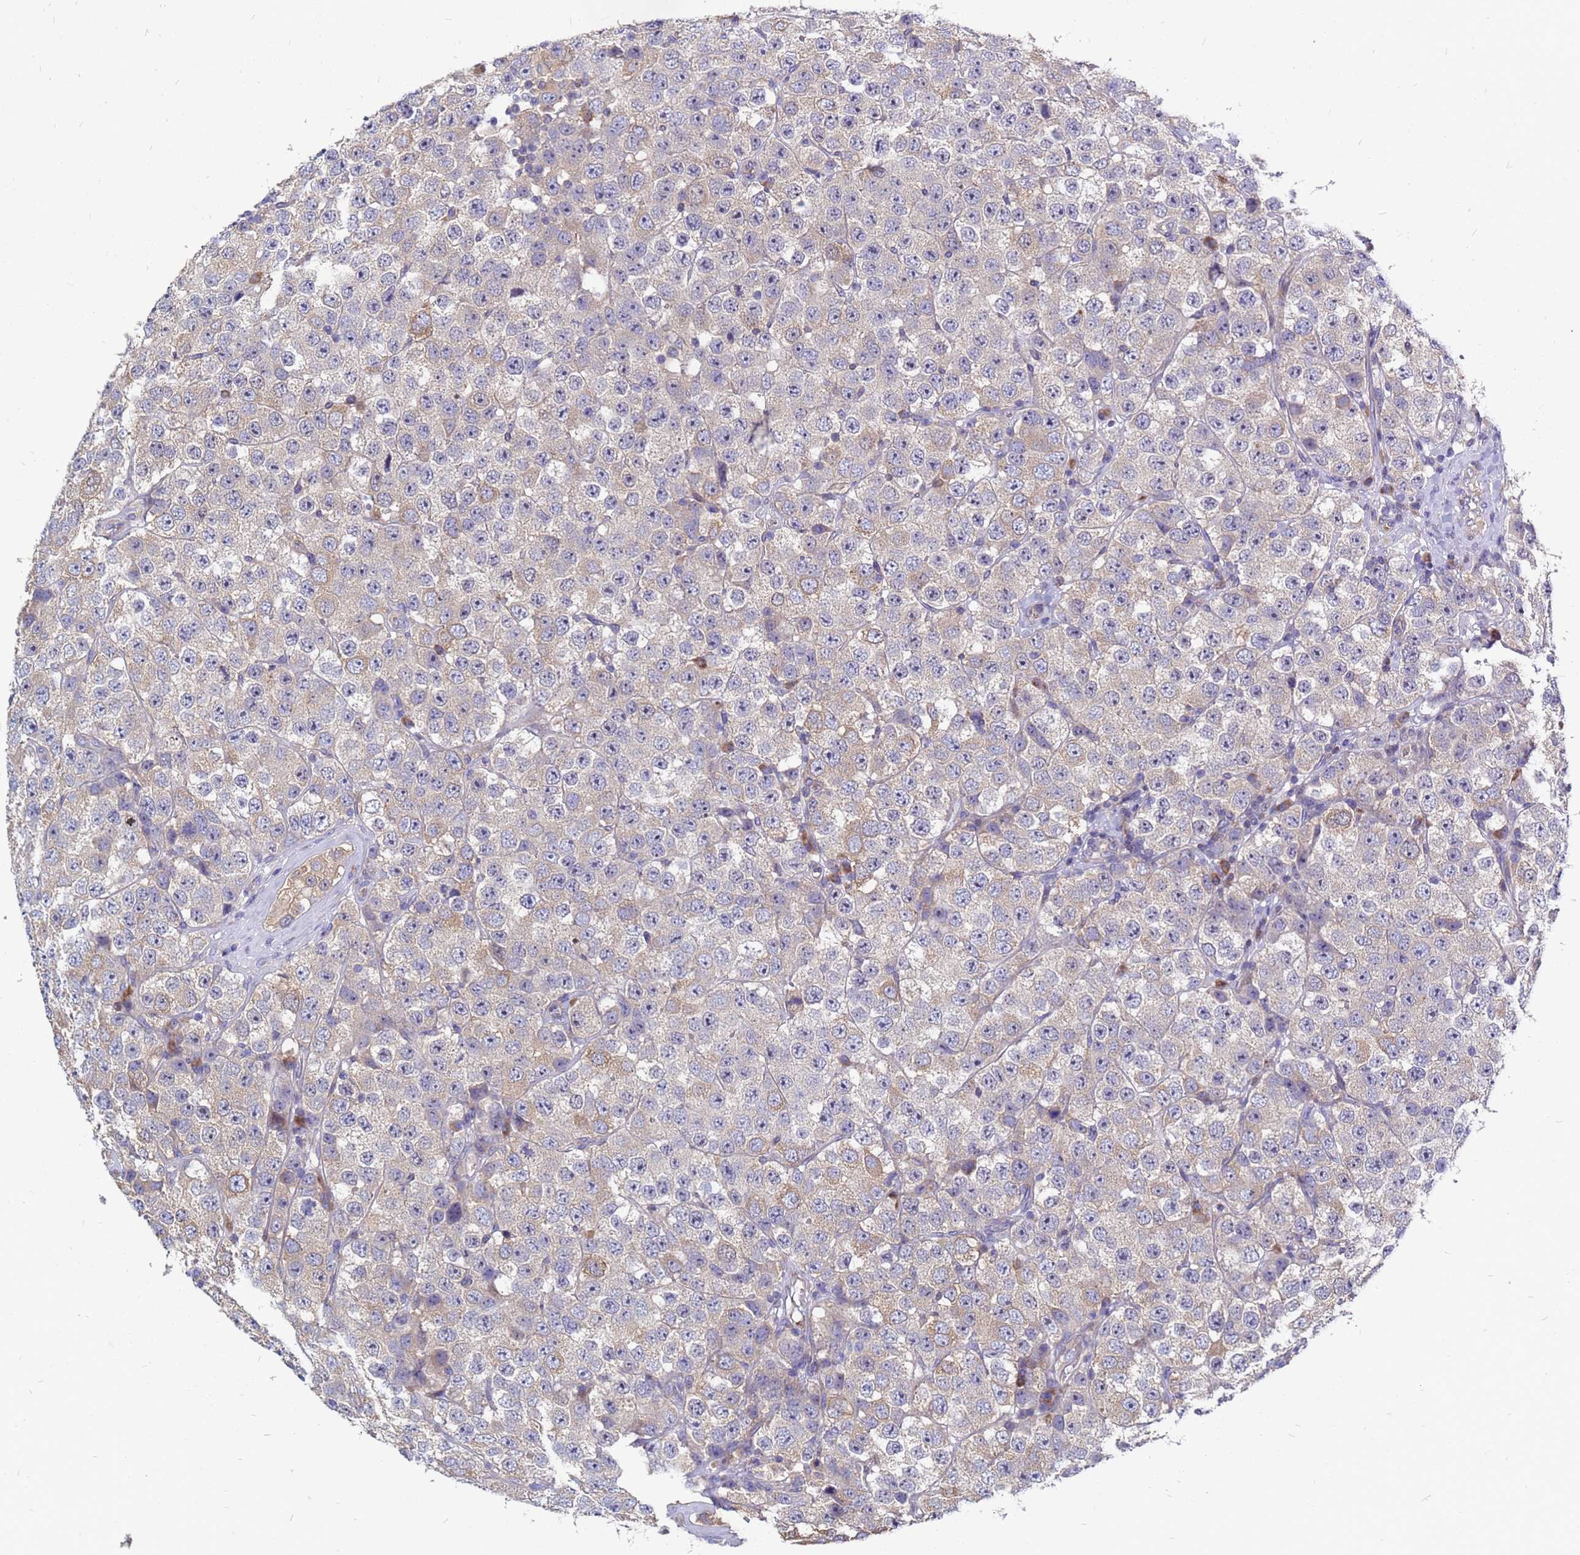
{"staining": {"intensity": "moderate", "quantity": "25%-75%", "location": "cytoplasmic/membranous"}, "tissue": "testis cancer", "cell_type": "Tumor cells", "image_type": "cancer", "snomed": [{"axis": "morphology", "description": "Seminoma, NOS"}, {"axis": "topography", "description": "Testis"}], "caption": "A histopathology image of human testis seminoma stained for a protein demonstrates moderate cytoplasmic/membranous brown staining in tumor cells. (IHC, brightfield microscopy, high magnification).", "gene": "MOB2", "patient": {"sex": "male", "age": 28}}